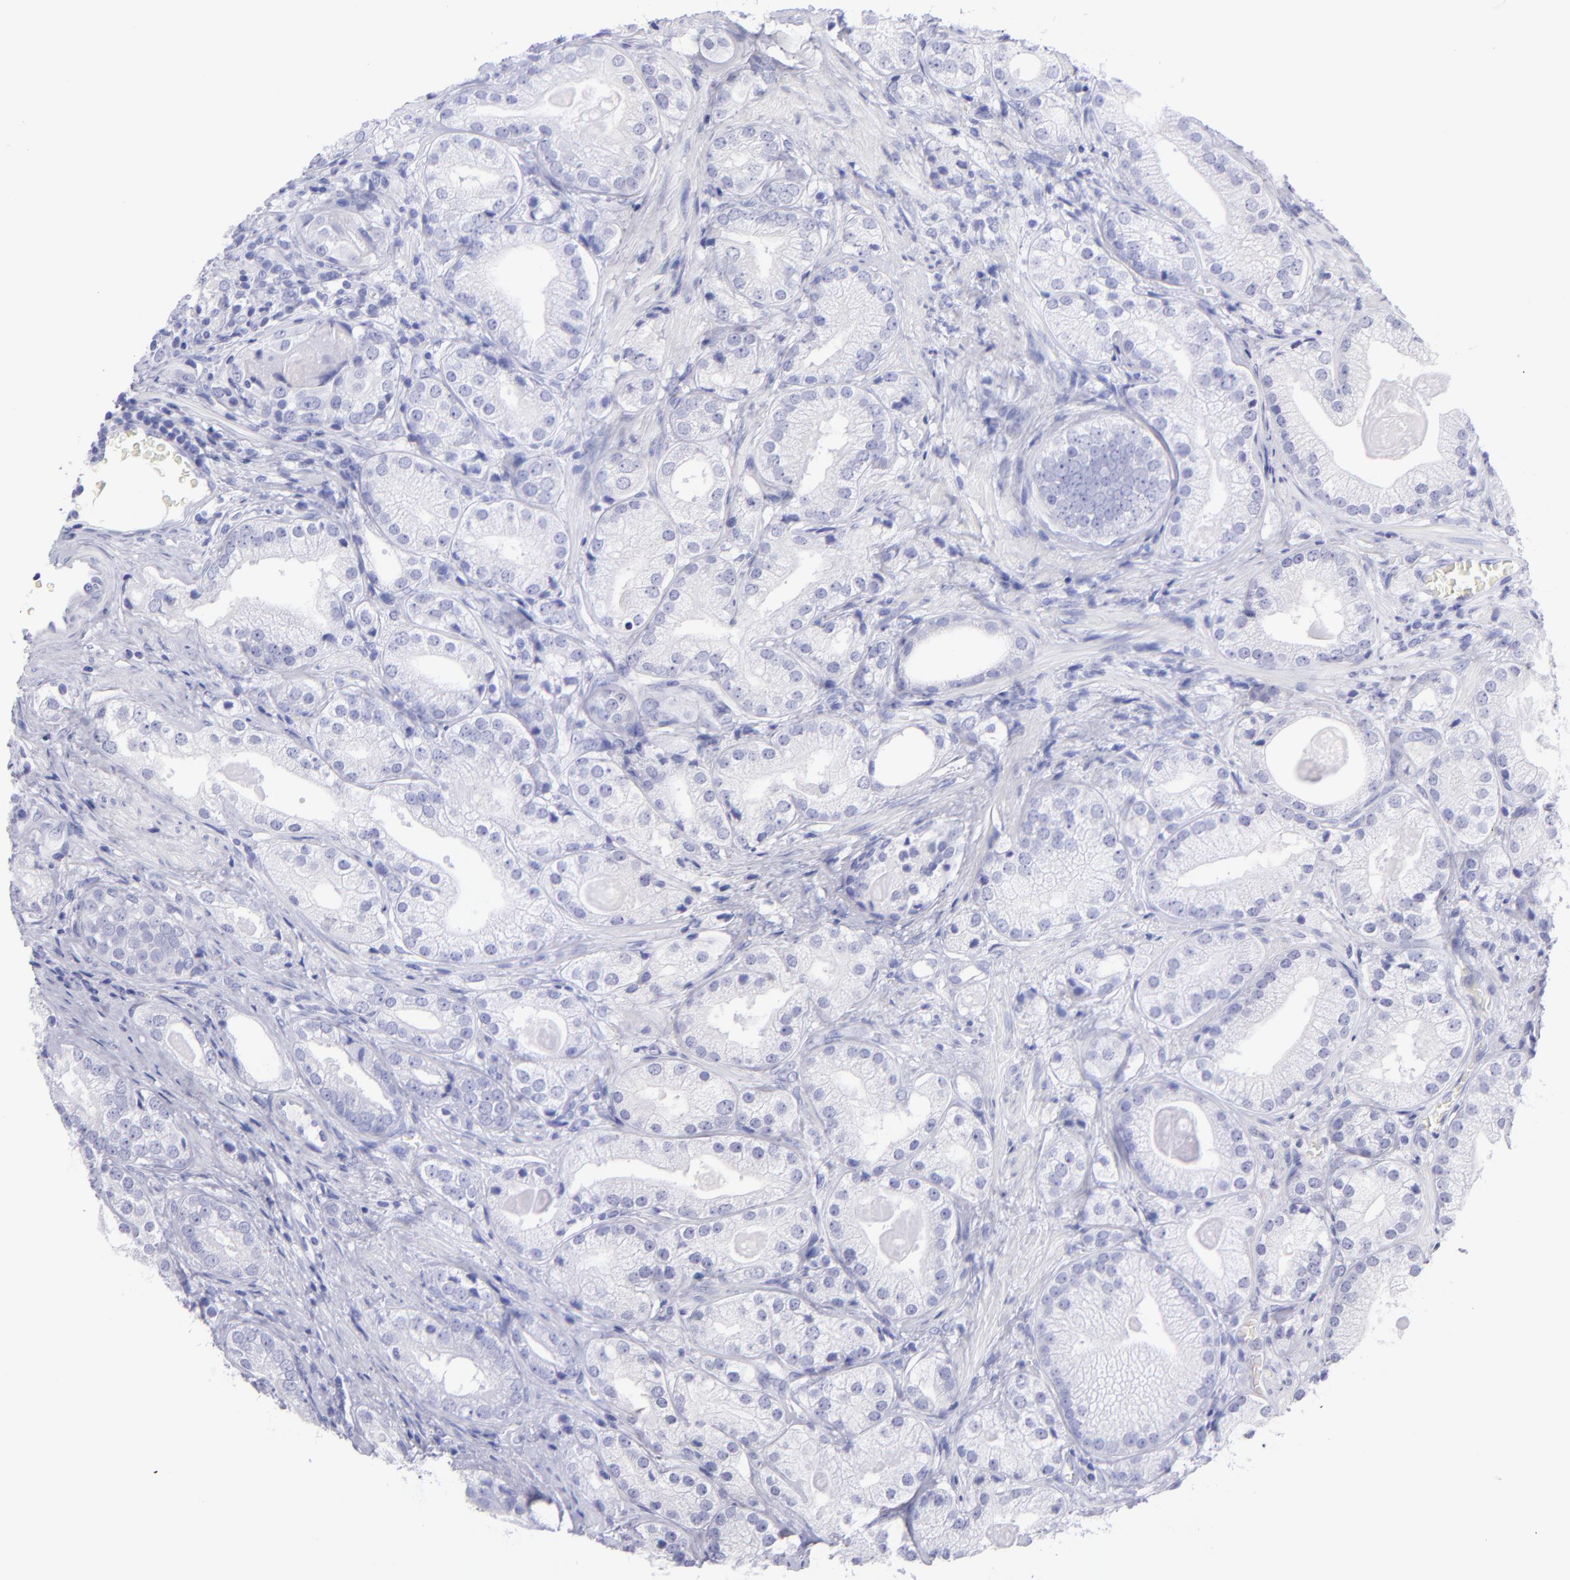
{"staining": {"intensity": "negative", "quantity": "none", "location": "none"}, "tissue": "prostate cancer", "cell_type": "Tumor cells", "image_type": "cancer", "snomed": [{"axis": "morphology", "description": "Adenocarcinoma, Low grade"}, {"axis": "topography", "description": "Prostate"}], "caption": "Human prostate low-grade adenocarcinoma stained for a protein using IHC shows no staining in tumor cells.", "gene": "CNP", "patient": {"sex": "male", "age": 69}}